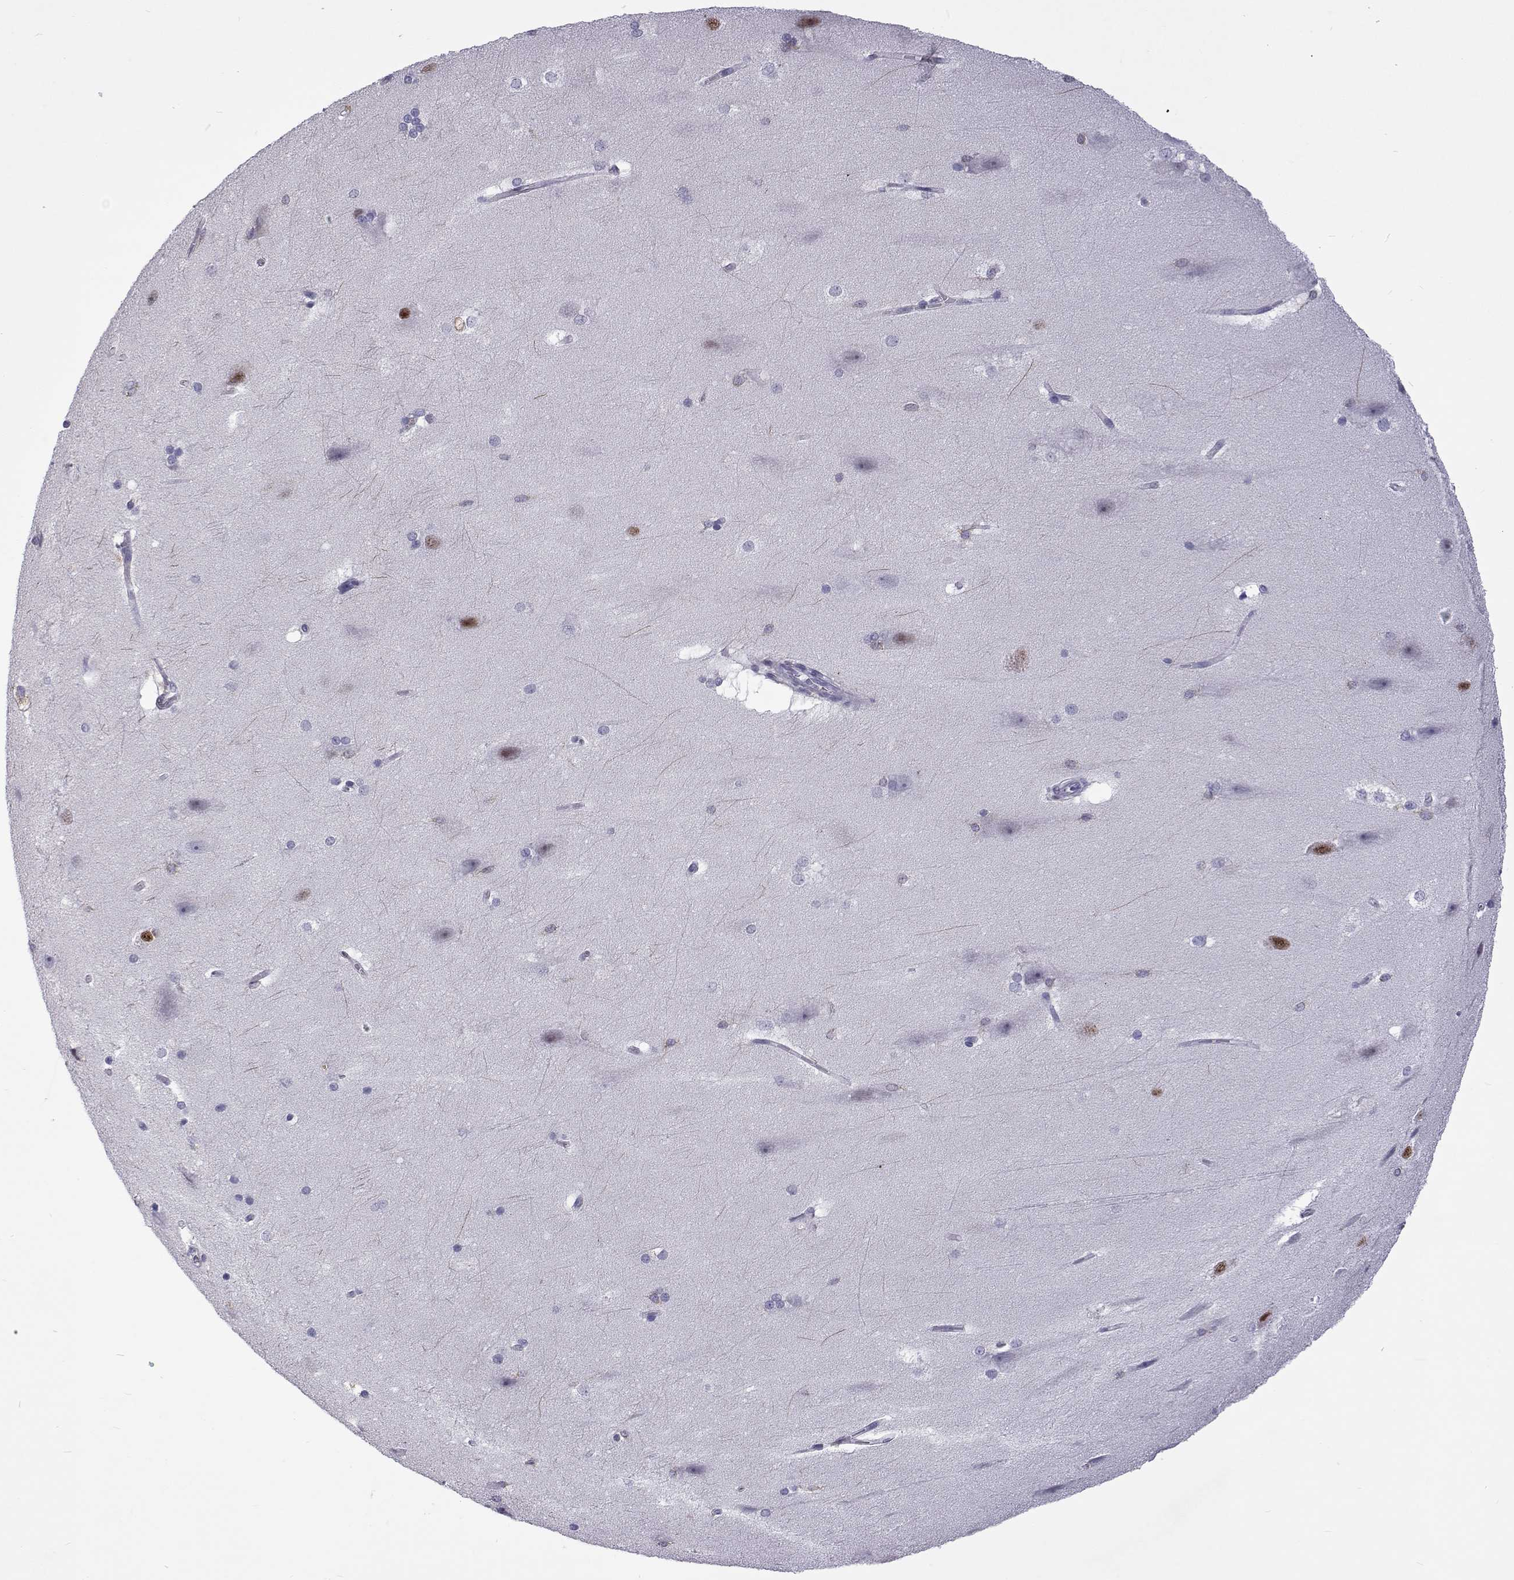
{"staining": {"intensity": "negative", "quantity": "none", "location": "none"}, "tissue": "hippocampus", "cell_type": "Glial cells", "image_type": "normal", "snomed": [{"axis": "morphology", "description": "Normal tissue, NOS"}, {"axis": "topography", "description": "Cerebral cortex"}, {"axis": "topography", "description": "Hippocampus"}], "caption": "Protein analysis of benign hippocampus demonstrates no significant staining in glial cells. (DAB immunohistochemistry, high magnification).", "gene": "TCF15", "patient": {"sex": "female", "age": 19}}